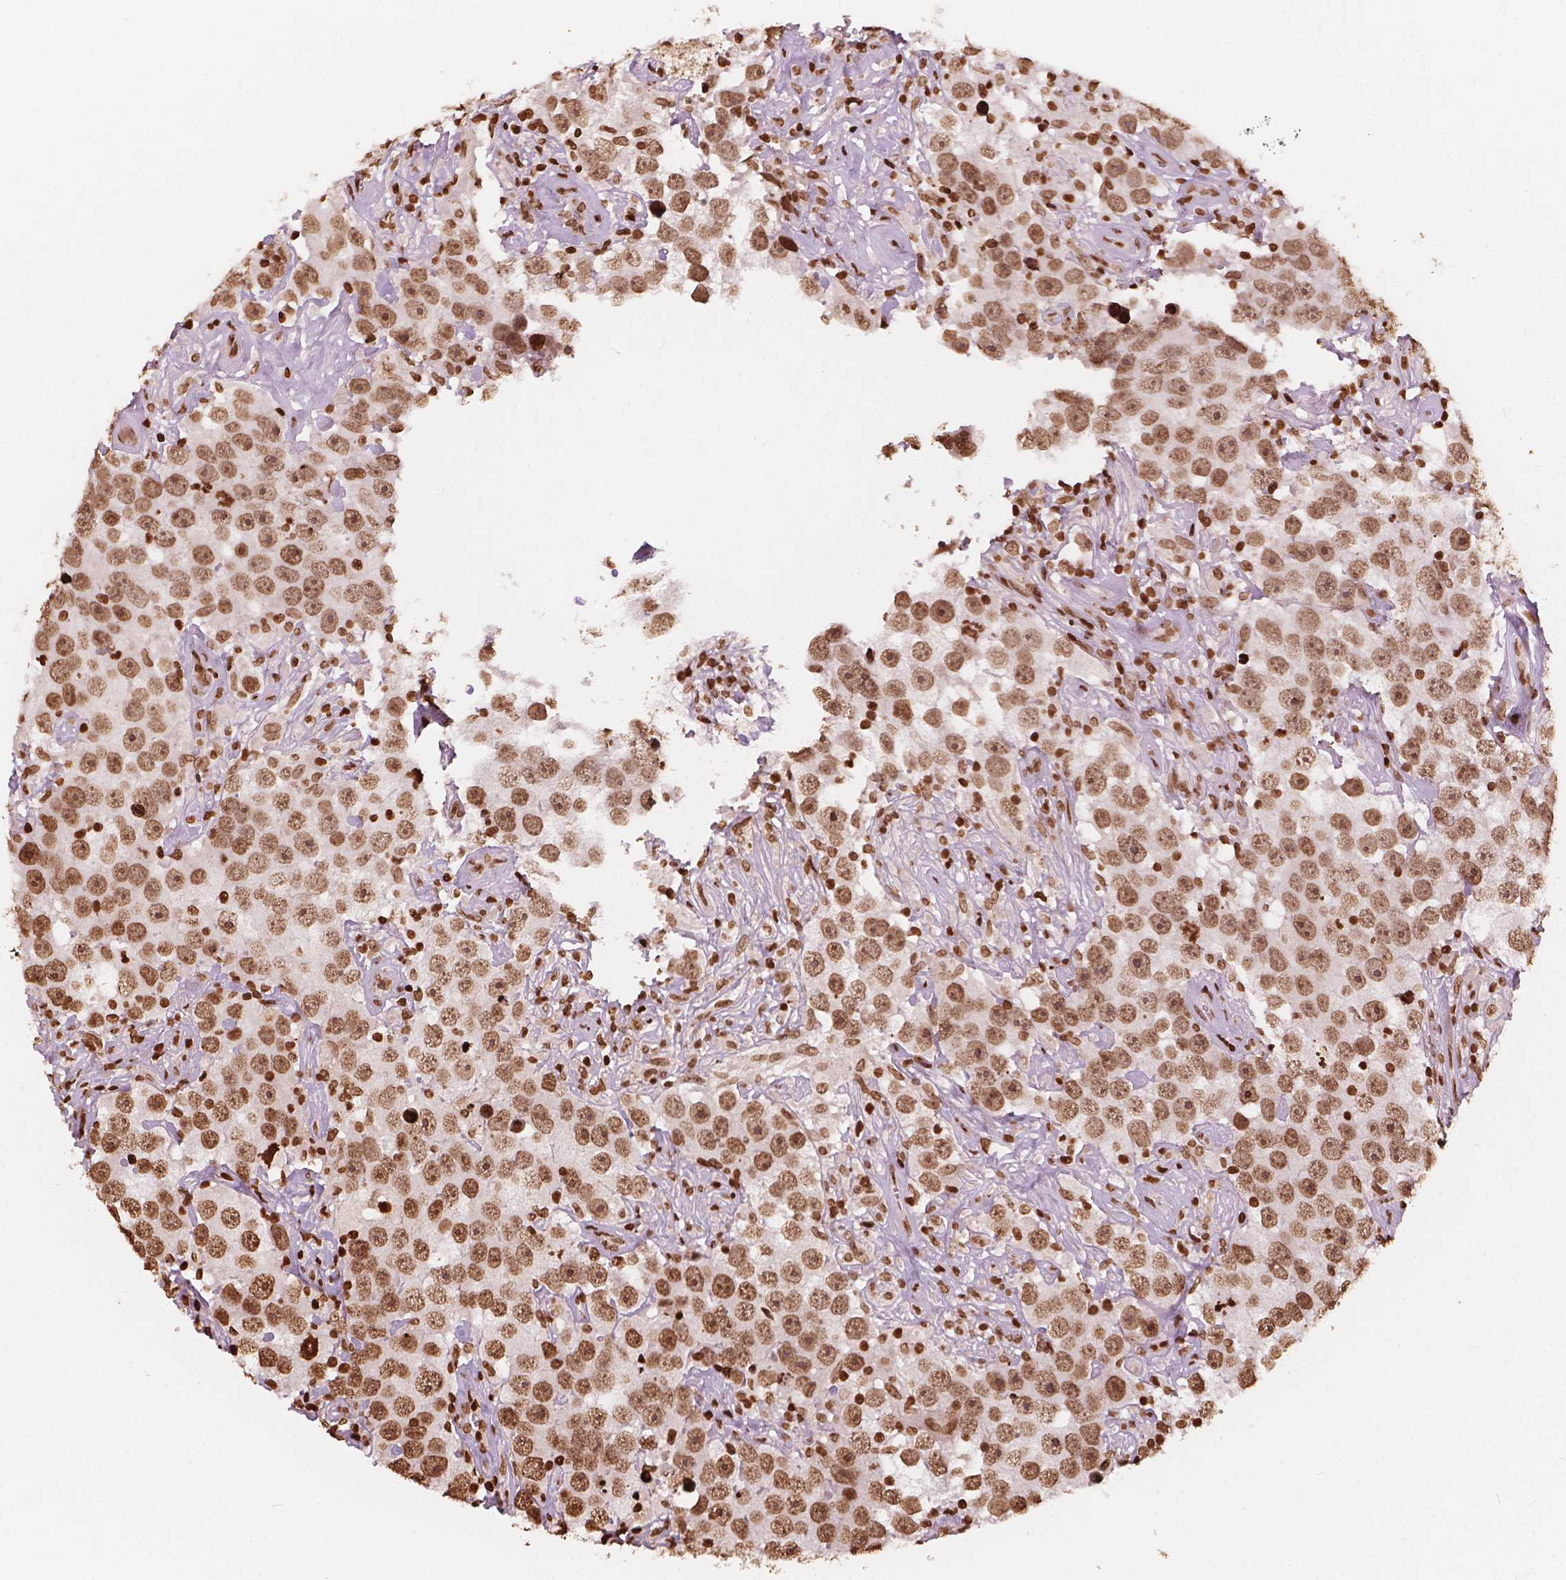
{"staining": {"intensity": "moderate", "quantity": ">75%", "location": "nuclear"}, "tissue": "testis cancer", "cell_type": "Tumor cells", "image_type": "cancer", "snomed": [{"axis": "morphology", "description": "Seminoma, NOS"}, {"axis": "topography", "description": "Testis"}], "caption": "IHC of human testis seminoma shows medium levels of moderate nuclear staining in approximately >75% of tumor cells. (brown staining indicates protein expression, while blue staining denotes nuclei).", "gene": "H3C7", "patient": {"sex": "male", "age": 49}}